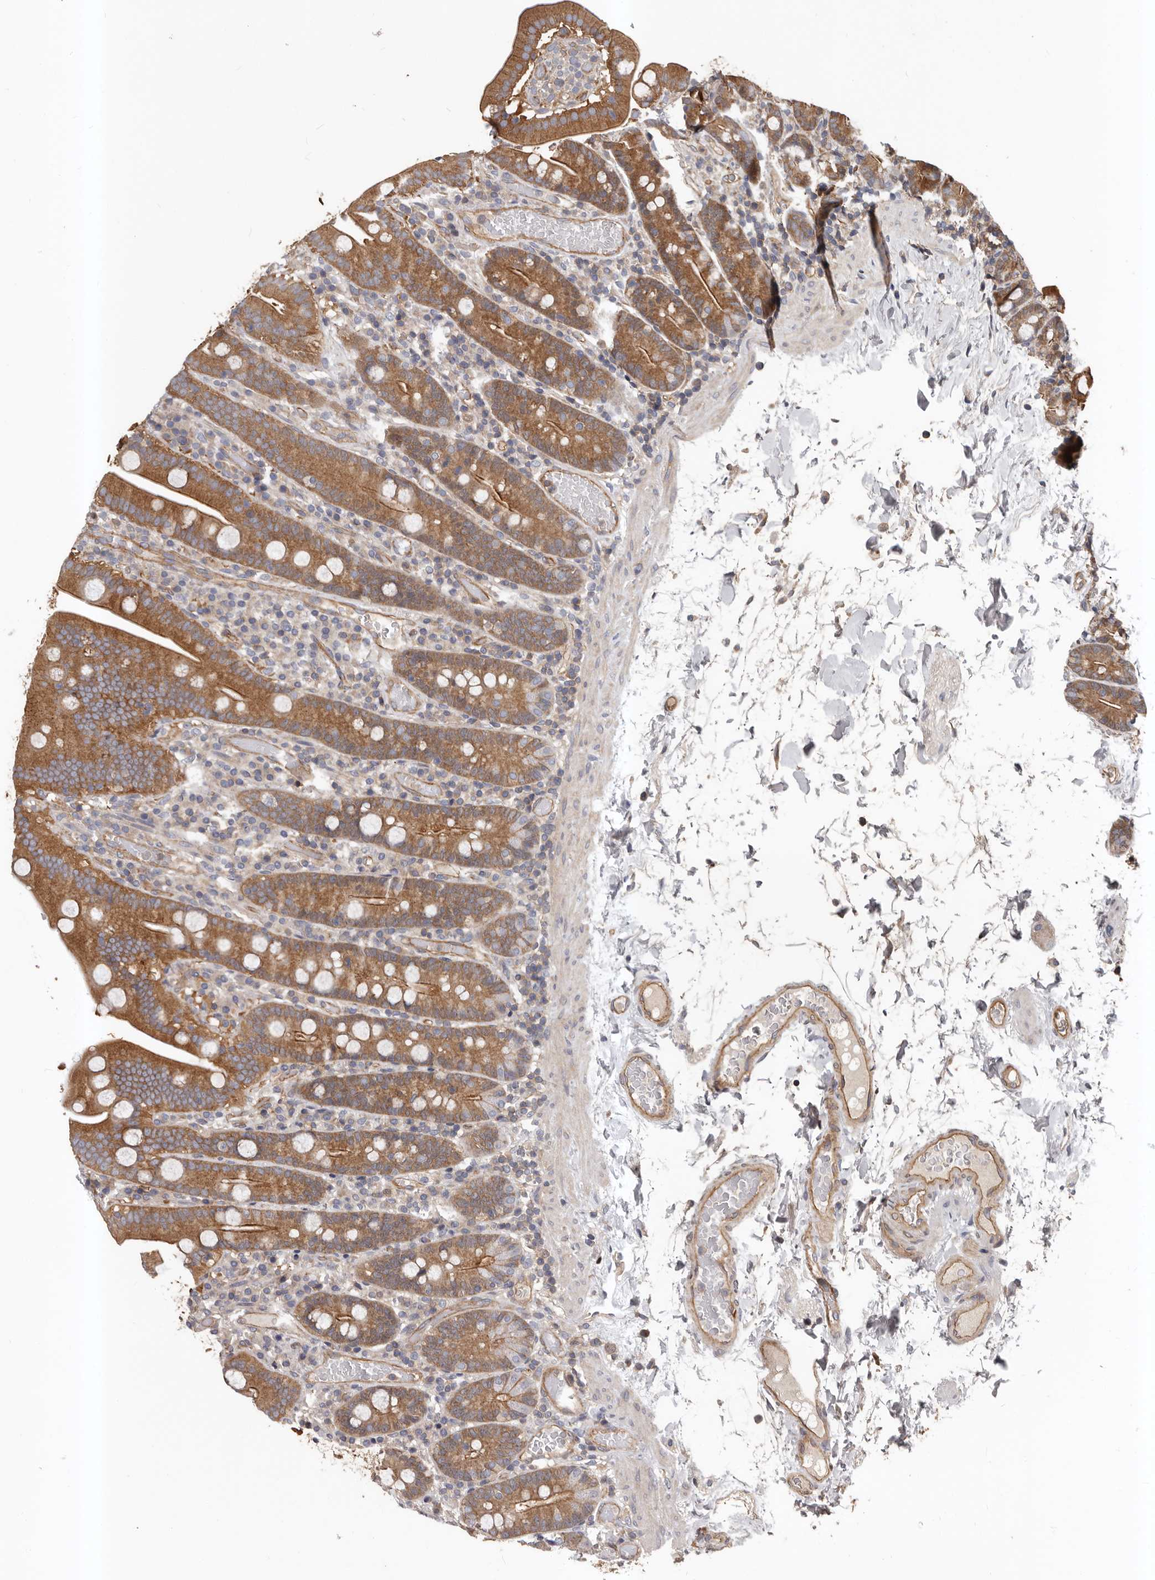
{"staining": {"intensity": "moderate", "quantity": ">75%", "location": "cytoplasmic/membranous"}, "tissue": "duodenum", "cell_type": "Glandular cells", "image_type": "normal", "snomed": [{"axis": "morphology", "description": "Normal tissue, NOS"}, {"axis": "topography", "description": "Duodenum"}], "caption": "Immunohistochemistry histopathology image of normal human duodenum stained for a protein (brown), which displays medium levels of moderate cytoplasmic/membranous positivity in approximately >75% of glandular cells.", "gene": "PNRC2", "patient": {"sex": "male", "age": 55}}